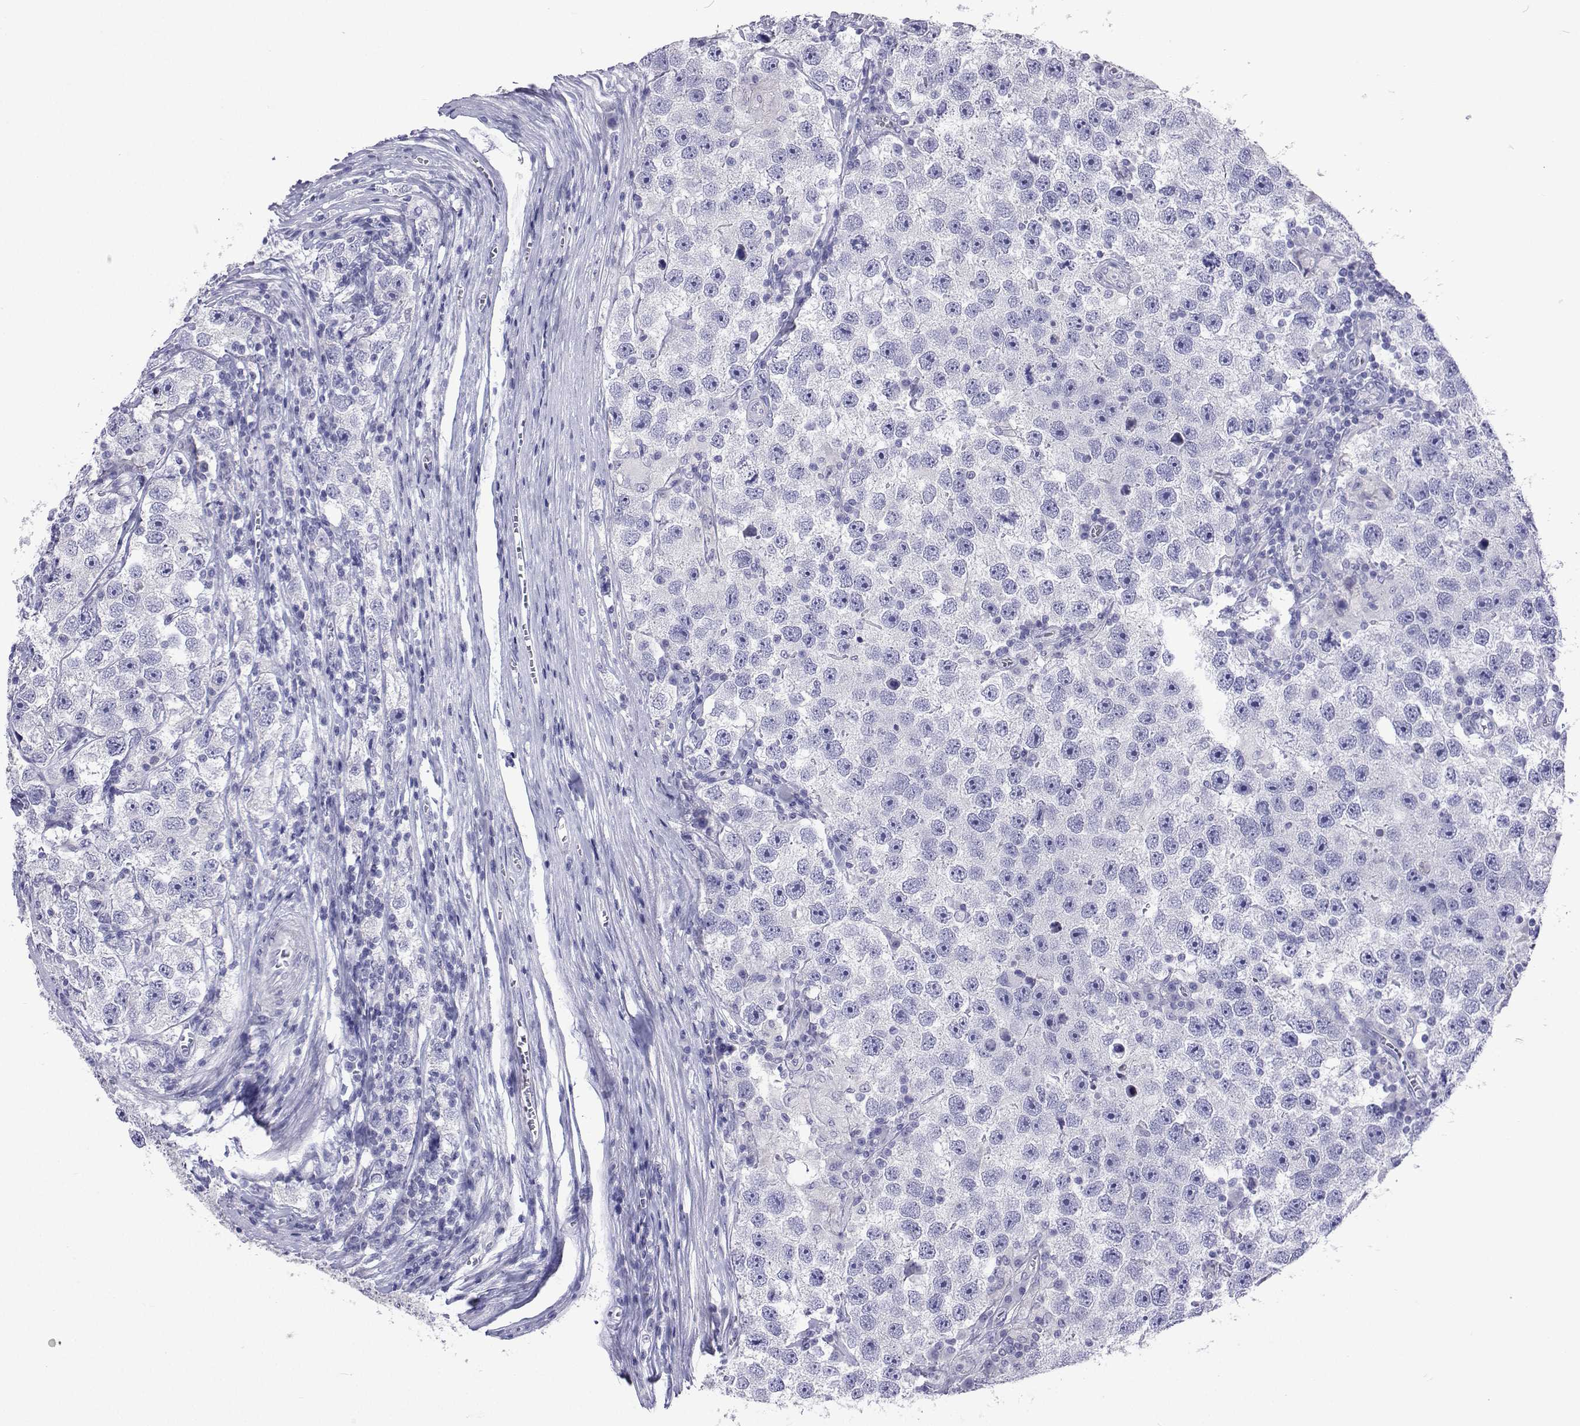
{"staining": {"intensity": "negative", "quantity": "none", "location": "none"}, "tissue": "testis cancer", "cell_type": "Tumor cells", "image_type": "cancer", "snomed": [{"axis": "morphology", "description": "Seminoma, NOS"}, {"axis": "topography", "description": "Testis"}], "caption": "Immunohistochemistry (IHC) photomicrograph of human testis cancer (seminoma) stained for a protein (brown), which displays no positivity in tumor cells.", "gene": "UMODL1", "patient": {"sex": "male", "age": 26}}